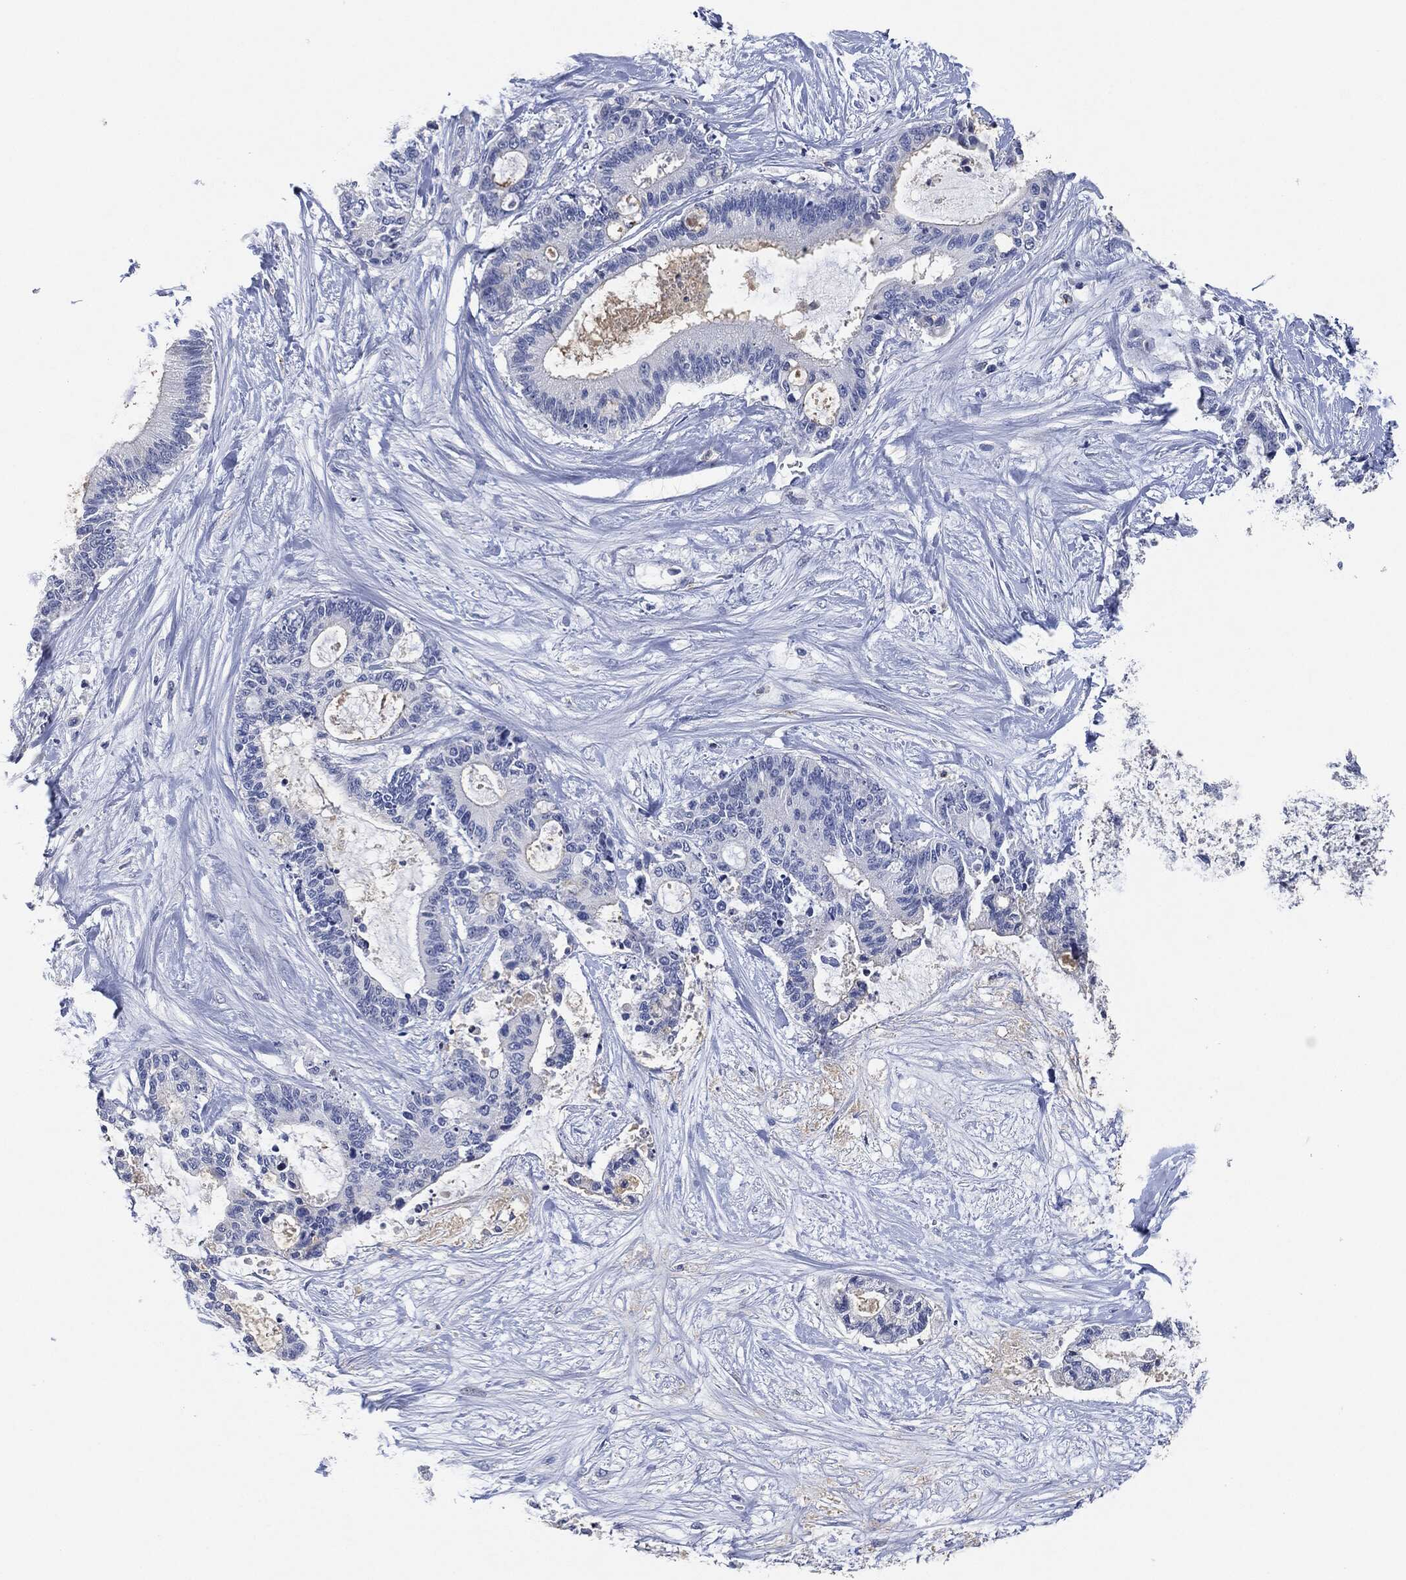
{"staining": {"intensity": "negative", "quantity": "none", "location": "none"}, "tissue": "liver cancer", "cell_type": "Tumor cells", "image_type": "cancer", "snomed": [{"axis": "morphology", "description": "Cholangiocarcinoma"}, {"axis": "topography", "description": "Liver"}], "caption": "An immunohistochemistry (IHC) image of cholangiocarcinoma (liver) is shown. There is no staining in tumor cells of cholangiocarcinoma (liver).", "gene": "NTRK1", "patient": {"sex": "female", "age": 73}}